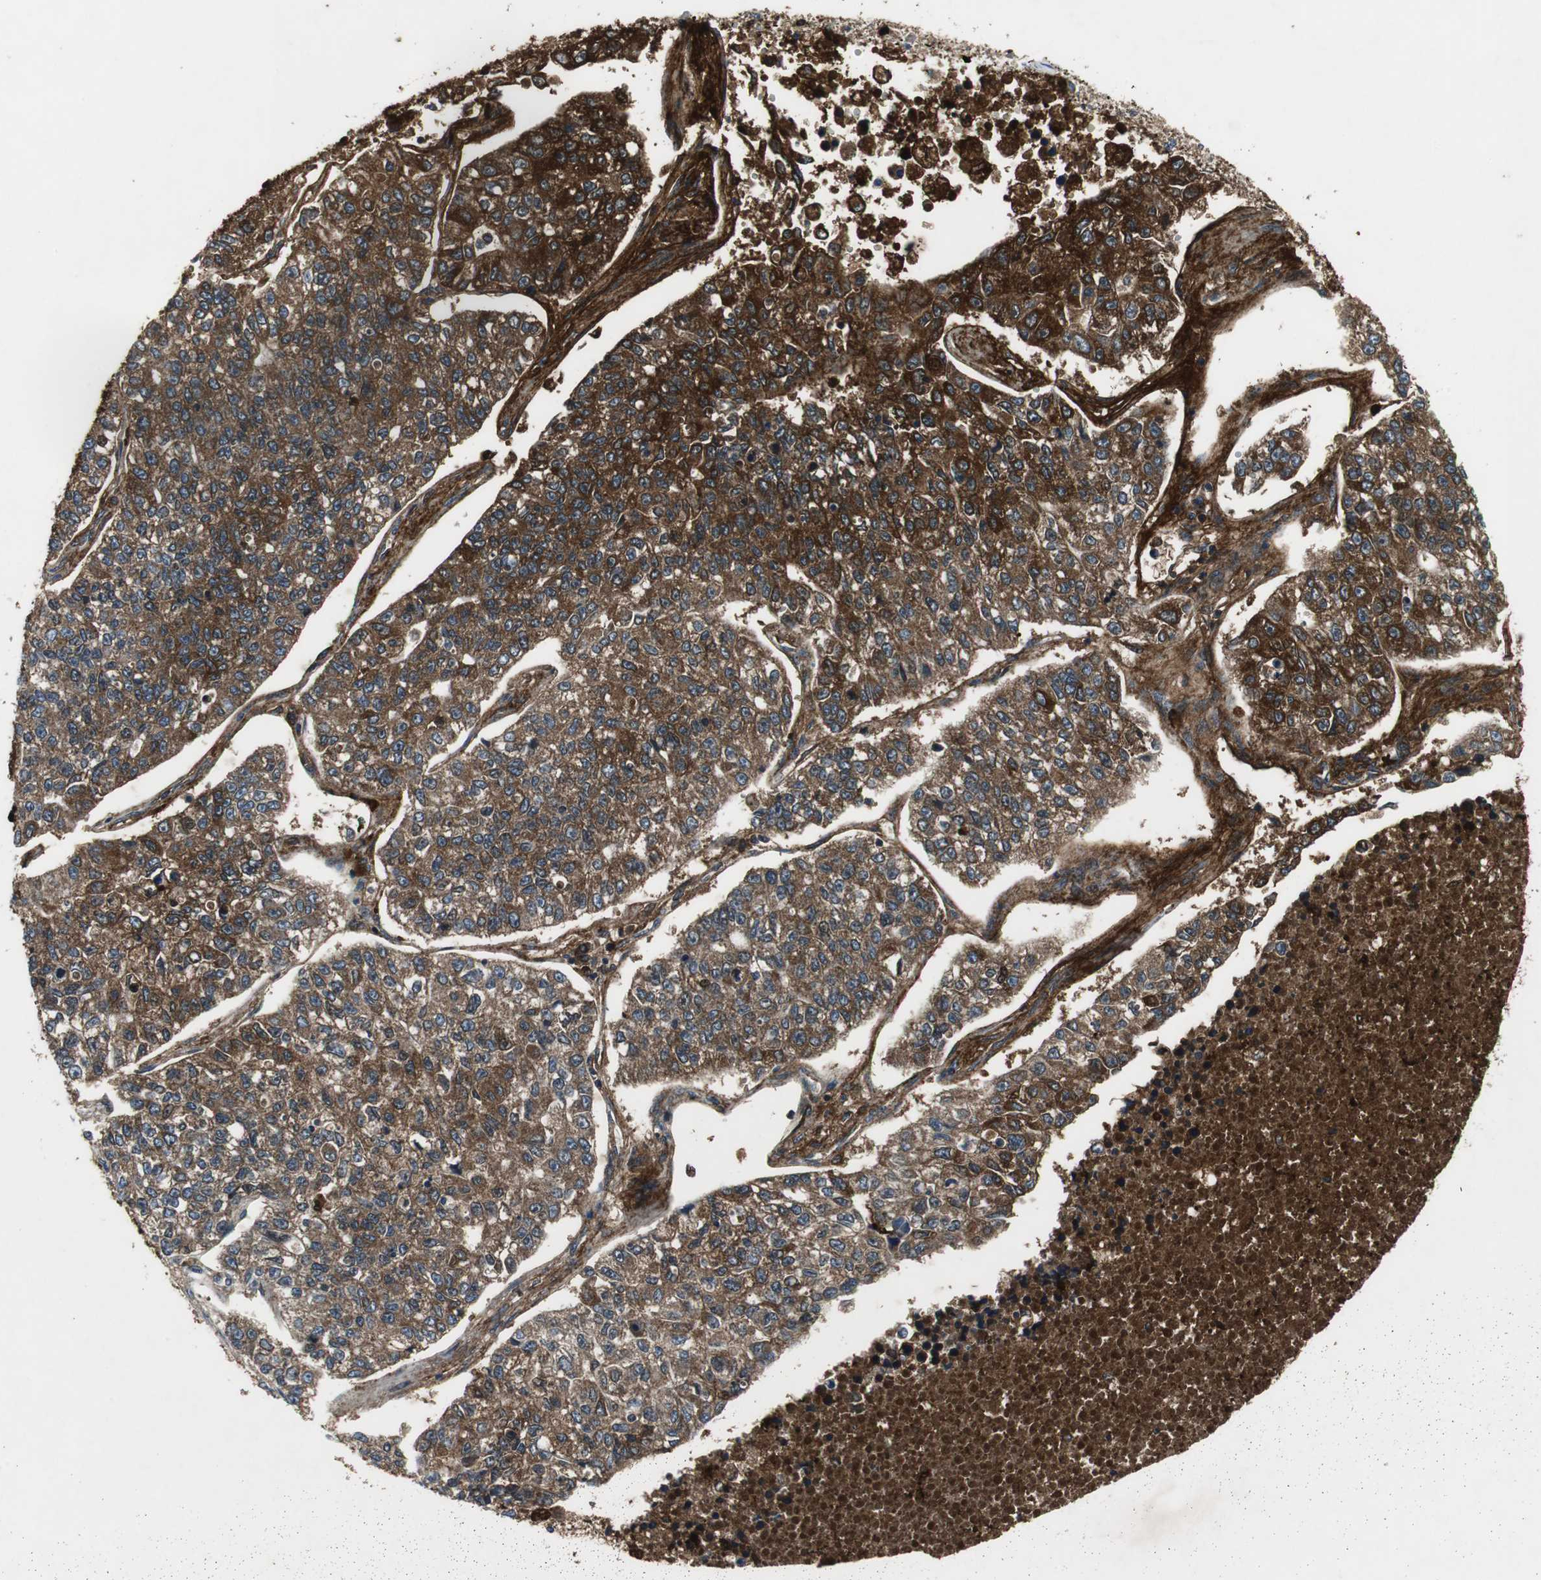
{"staining": {"intensity": "strong", "quantity": ">75%", "location": "cytoplasmic/membranous"}, "tissue": "lung cancer", "cell_type": "Tumor cells", "image_type": "cancer", "snomed": [{"axis": "morphology", "description": "Adenocarcinoma, NOS"}, {"axis": "topography", "description": "Lung"}], "caption": "DAB immunohistochemical staining of human lung adenocarcinoma reveals strong cytoplasmic/membranous protein staining in approximately >75% of tumor cells. Nuclei are stained in blue.", "gene": "ORM1", "patient": {"sex": "male", "age": 49}}